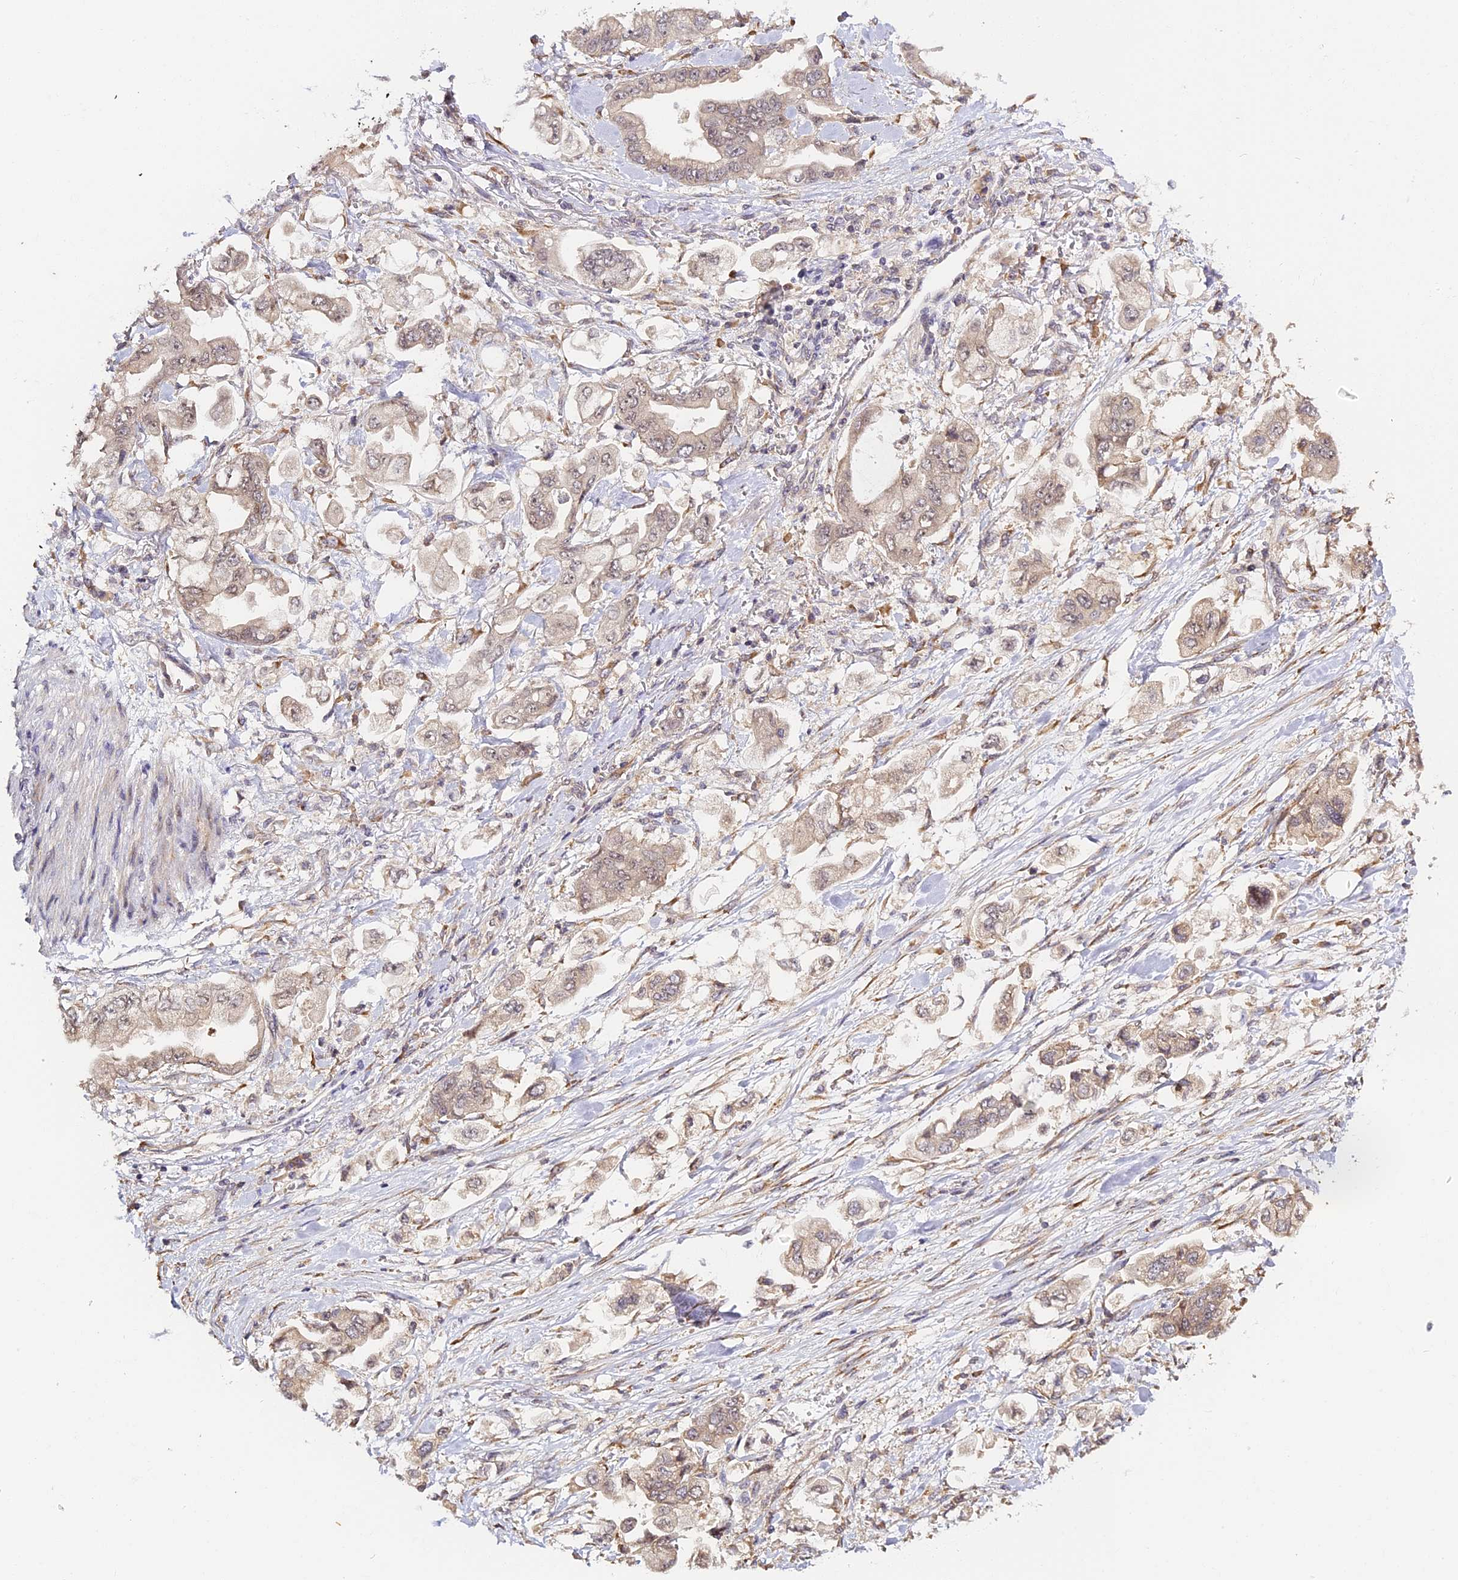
{"staining": {"intensity": "negative", "quantity": "none", "location": "none"}, "tissue": "stomach cancer", "cell_type": "Tumor cells", "image_type": "cancer", "snomed": [{"axis": "morphology", "description": "Adenocarcinoma, NOS"}, {"axis": "topography", "description": "Stomach"}], "caption": "Immunohistochemistry (IHC) of stomach adenocarcinoma displays no positivity in tumor cells. The staining is performed using DAB brown chromogen with nuclei counter-stained in using hematoxylin.", "gene": "IMPACT", "patient": {"sex": "male", "age": 62}}